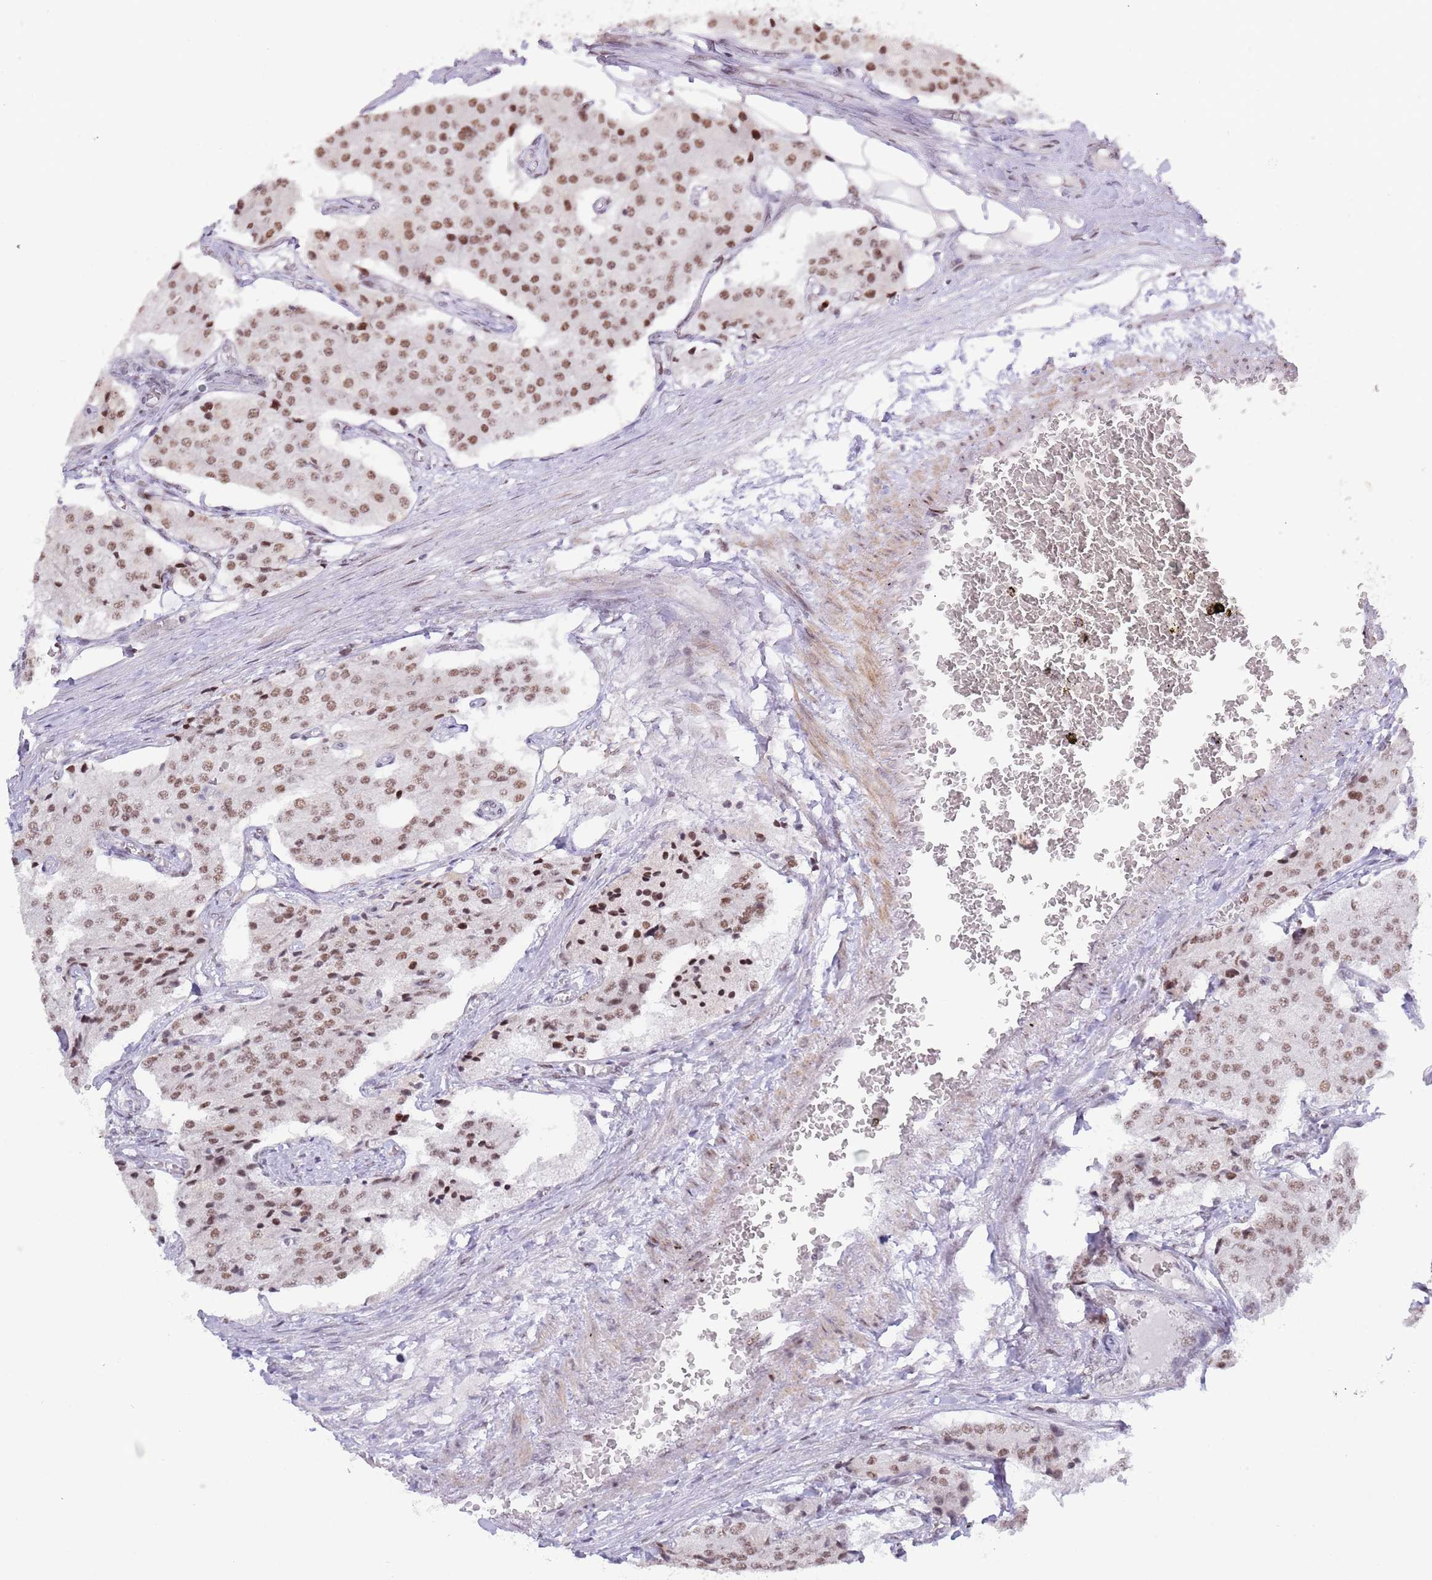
{"staining": {"intensity": "moderate", "quantity": ">75%", "location": "nuclear"}, "tissue": "carcinoid", "cell_type": "Tumor cells", "image_type": "cancer", "snomed": [{"axis": "morphology", "description": "Carcinoid, malignant, NOS"}, {"axis": "topography", "description": "Colon"}], "caption": "The immunohistochemical stain labels moderate nuclear expression in tumor cells of carcinoid tissue.", "gene": "ZNF382", "patient": {"sex": "female", "age": 52}}